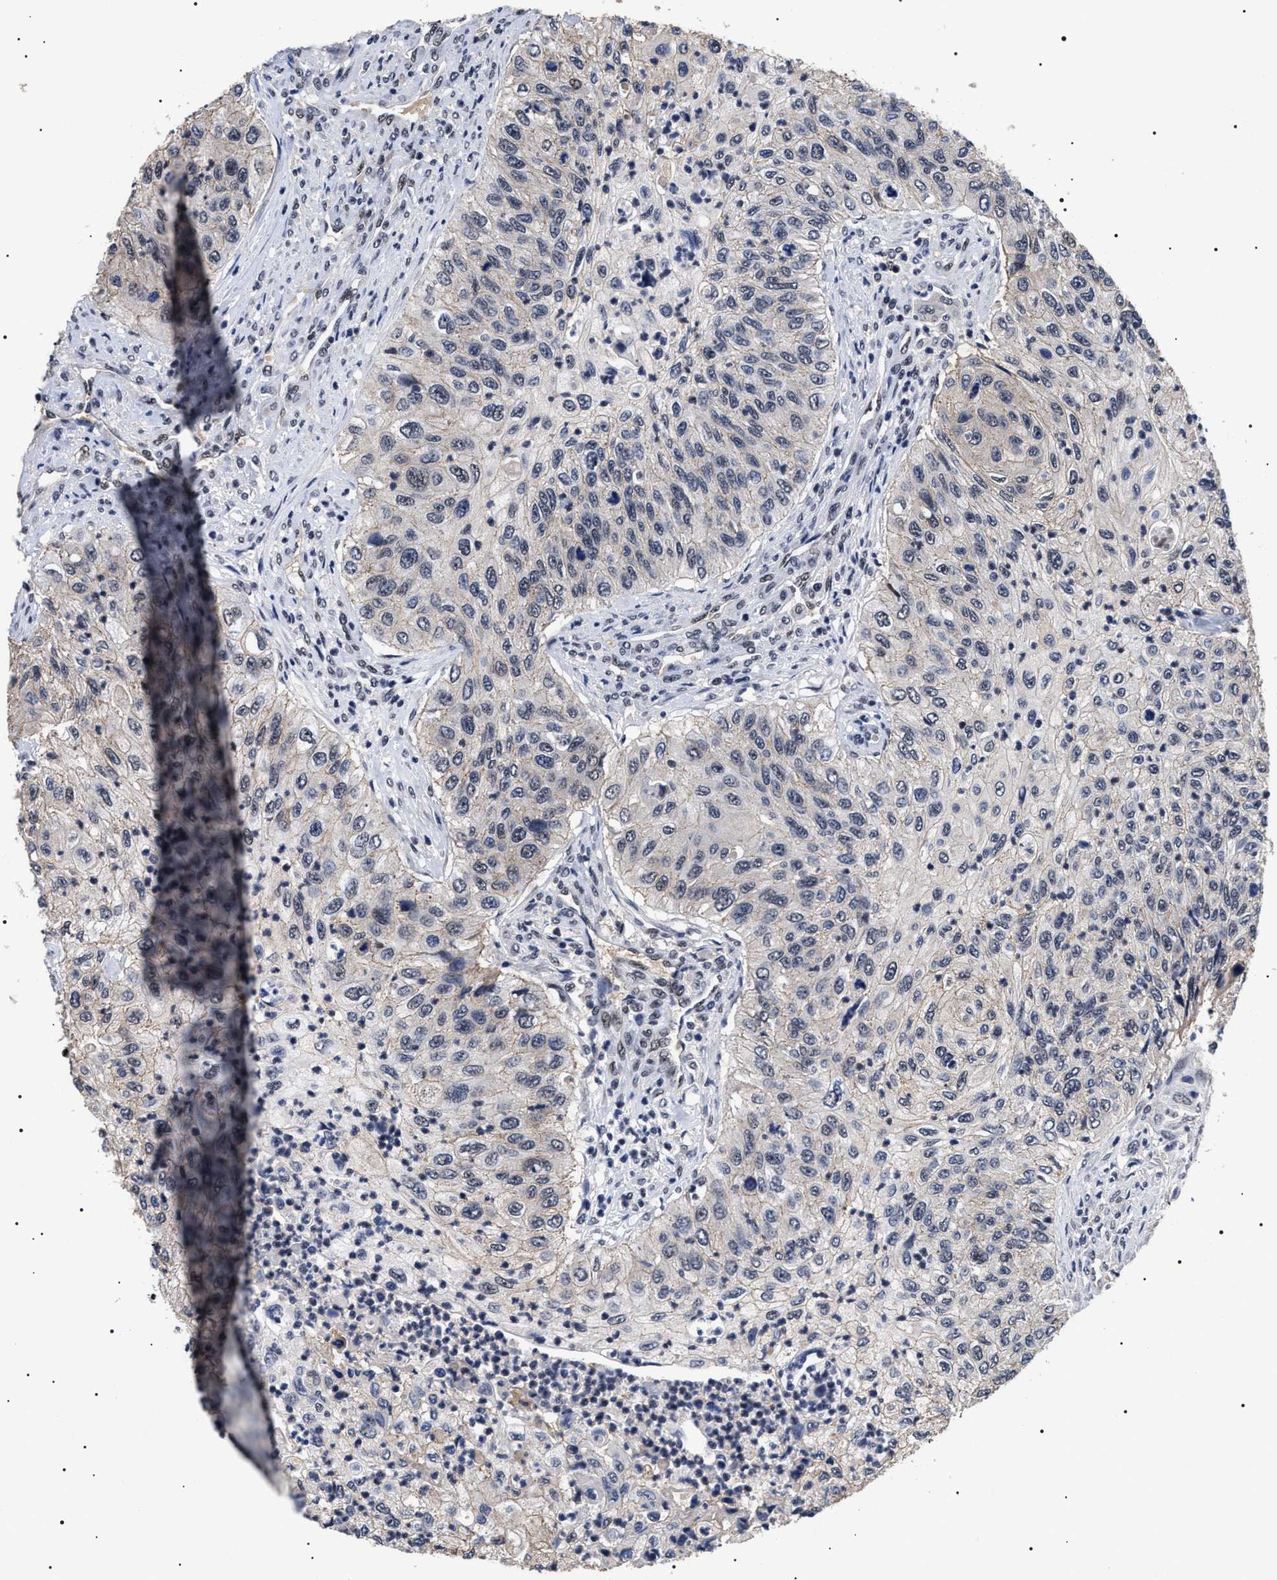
{"staining": {"intensity": "weak", "quantity": "<25%", "location": "cytoplasmic/membranous"}, "tissue": "urothelial cancer", "cell_type": "Tumor cells", "image_type": "cancer", "snomed": [{"axis": "morphology", "description": "Urothelial carcinoma, High grade"}, {"axis": "topography", "description": "Urinary bladder"}], "caption": "This is a photomicrograph of immunohistochemistry (IHC) staining of urothelial cancer, which shows no expression in tumor cells. The staining is performed using DAB brown chromogen with nuclei counter-stained in using hematoxylin.", "gene": "CAAP1", "patient": {"sex": "female", "age": 60}}